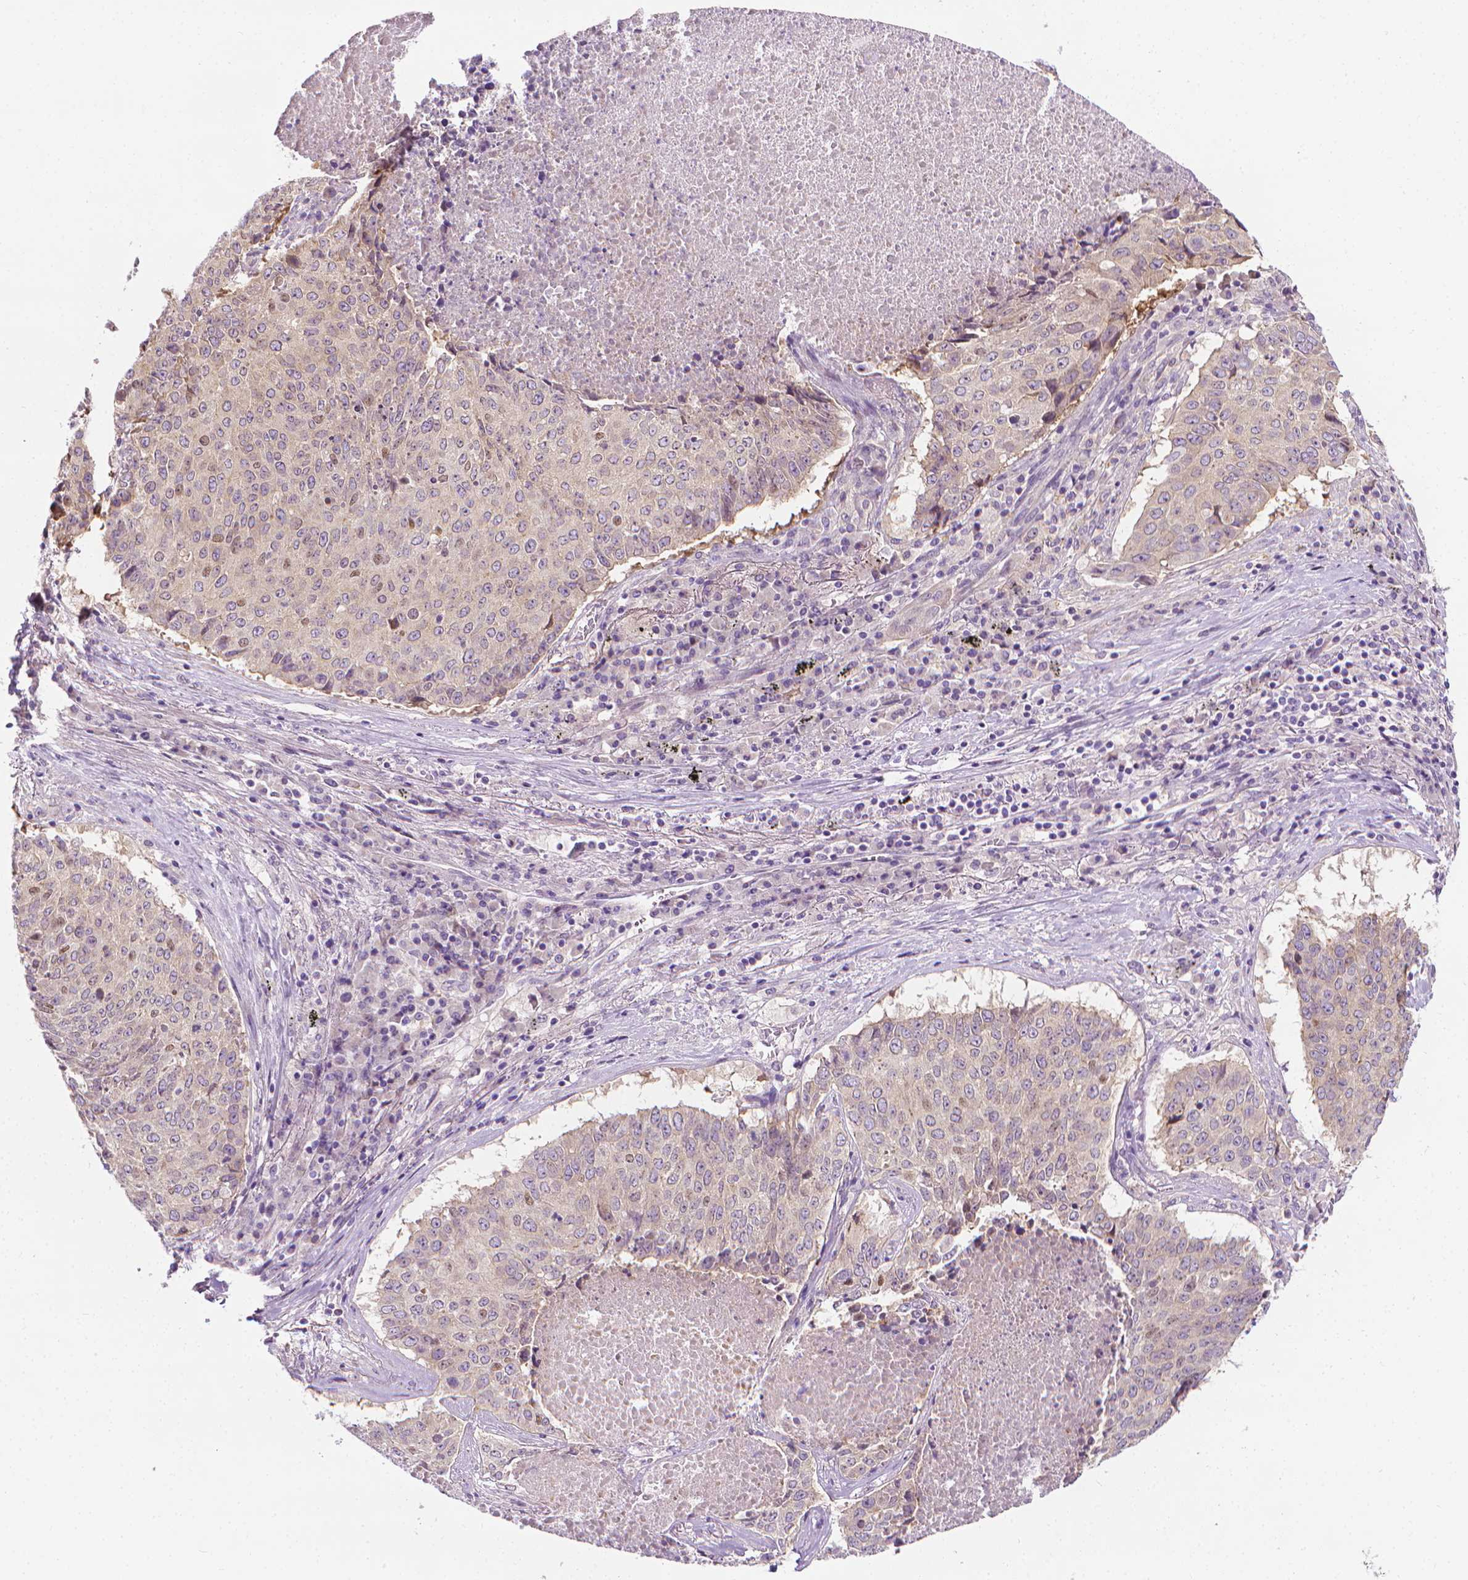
{"staining": {"intensity": "weak", "quantity": "<25%", "location": "nuclear"}, "tissue": "lung cancer", "cell_type": "Tumor cells", "image_type": "cancer", "snomed": [{"axis": "morphology", "description": "Normal tissue, NOS"}, {"axis": "morphology", "description": "Squamous cell carcinoma, NOS"}, {"axis": "topography", "description": "Bronchus"}, {"axis": "topography", "description": "Lung"}], "caption": "Immunohistochemical staining of human lung cancer exhibits no significant expression in tumor cells. Nuclei are stained in blue.", "gene": "MCOLN3", "patient": {"sex": "male", "age": 64}}